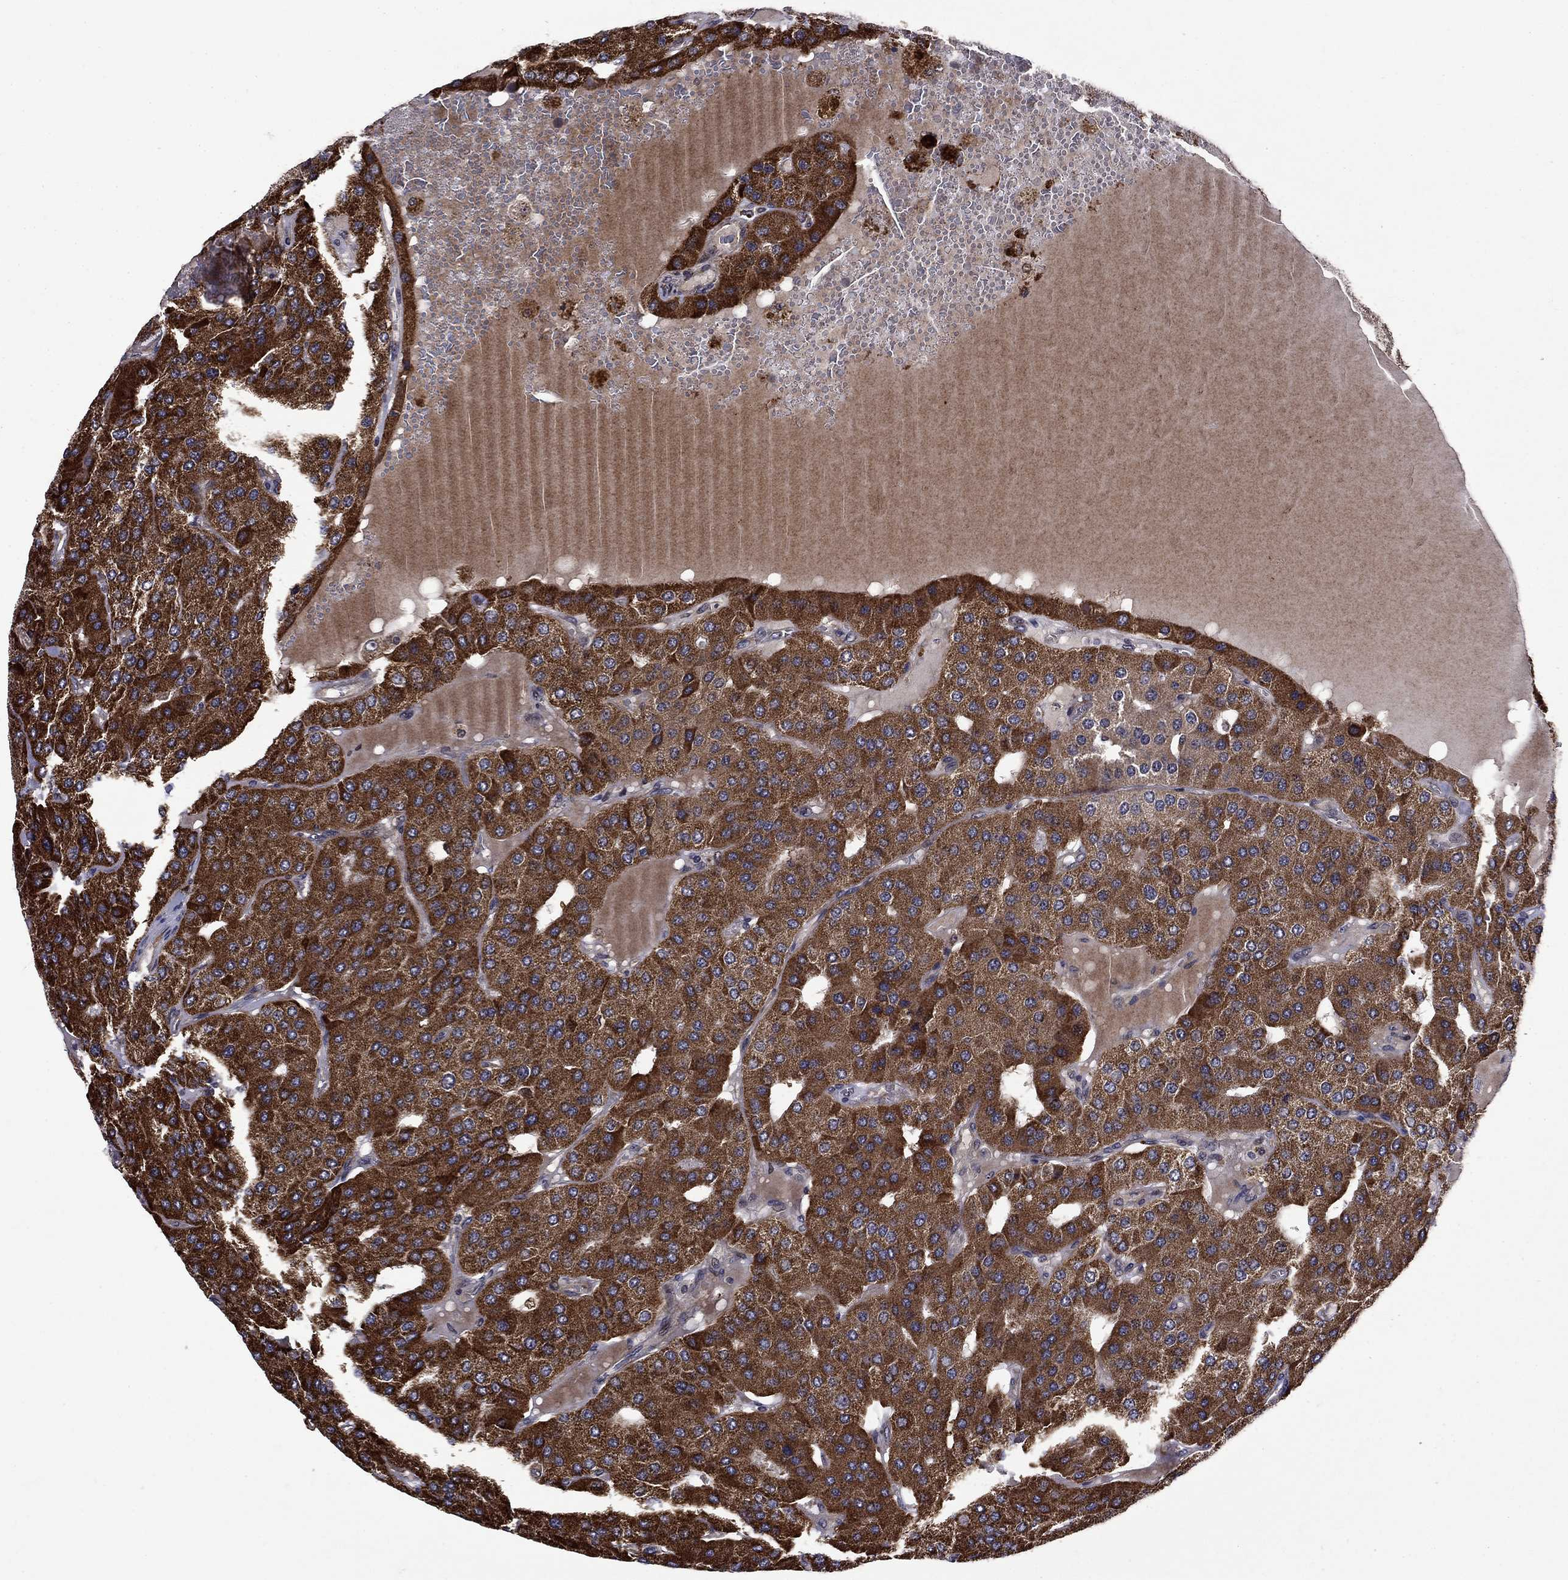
{"staining": {"intensity": "strong", "quantity": ">75%", "location": "cytoplasmic/membranous"}, "tissue": "parathyroid gland", "cell_type": "Glandular cells", "image_type": "normal", "snomed": [{"axis": "morphology", "description": "Normal tissue, NOS"}, {"axis": "morphology", "description": "Adenoma, NOS"}, {"axis": "topography", "description": "Parathyroid gland"}], "caption": "Glandular cells demonstrate high levels of strong cytoplasmic/membranous staining in approximately >75% of cells in unremarkable human parathyroid gland. The staining was performed using DAB, with brown indicating positive protein expression. Nuclei are stained blue with hematoxylin.", "gene": "AGTPBP1", "patient": {"sex": "female", "age": 86}}